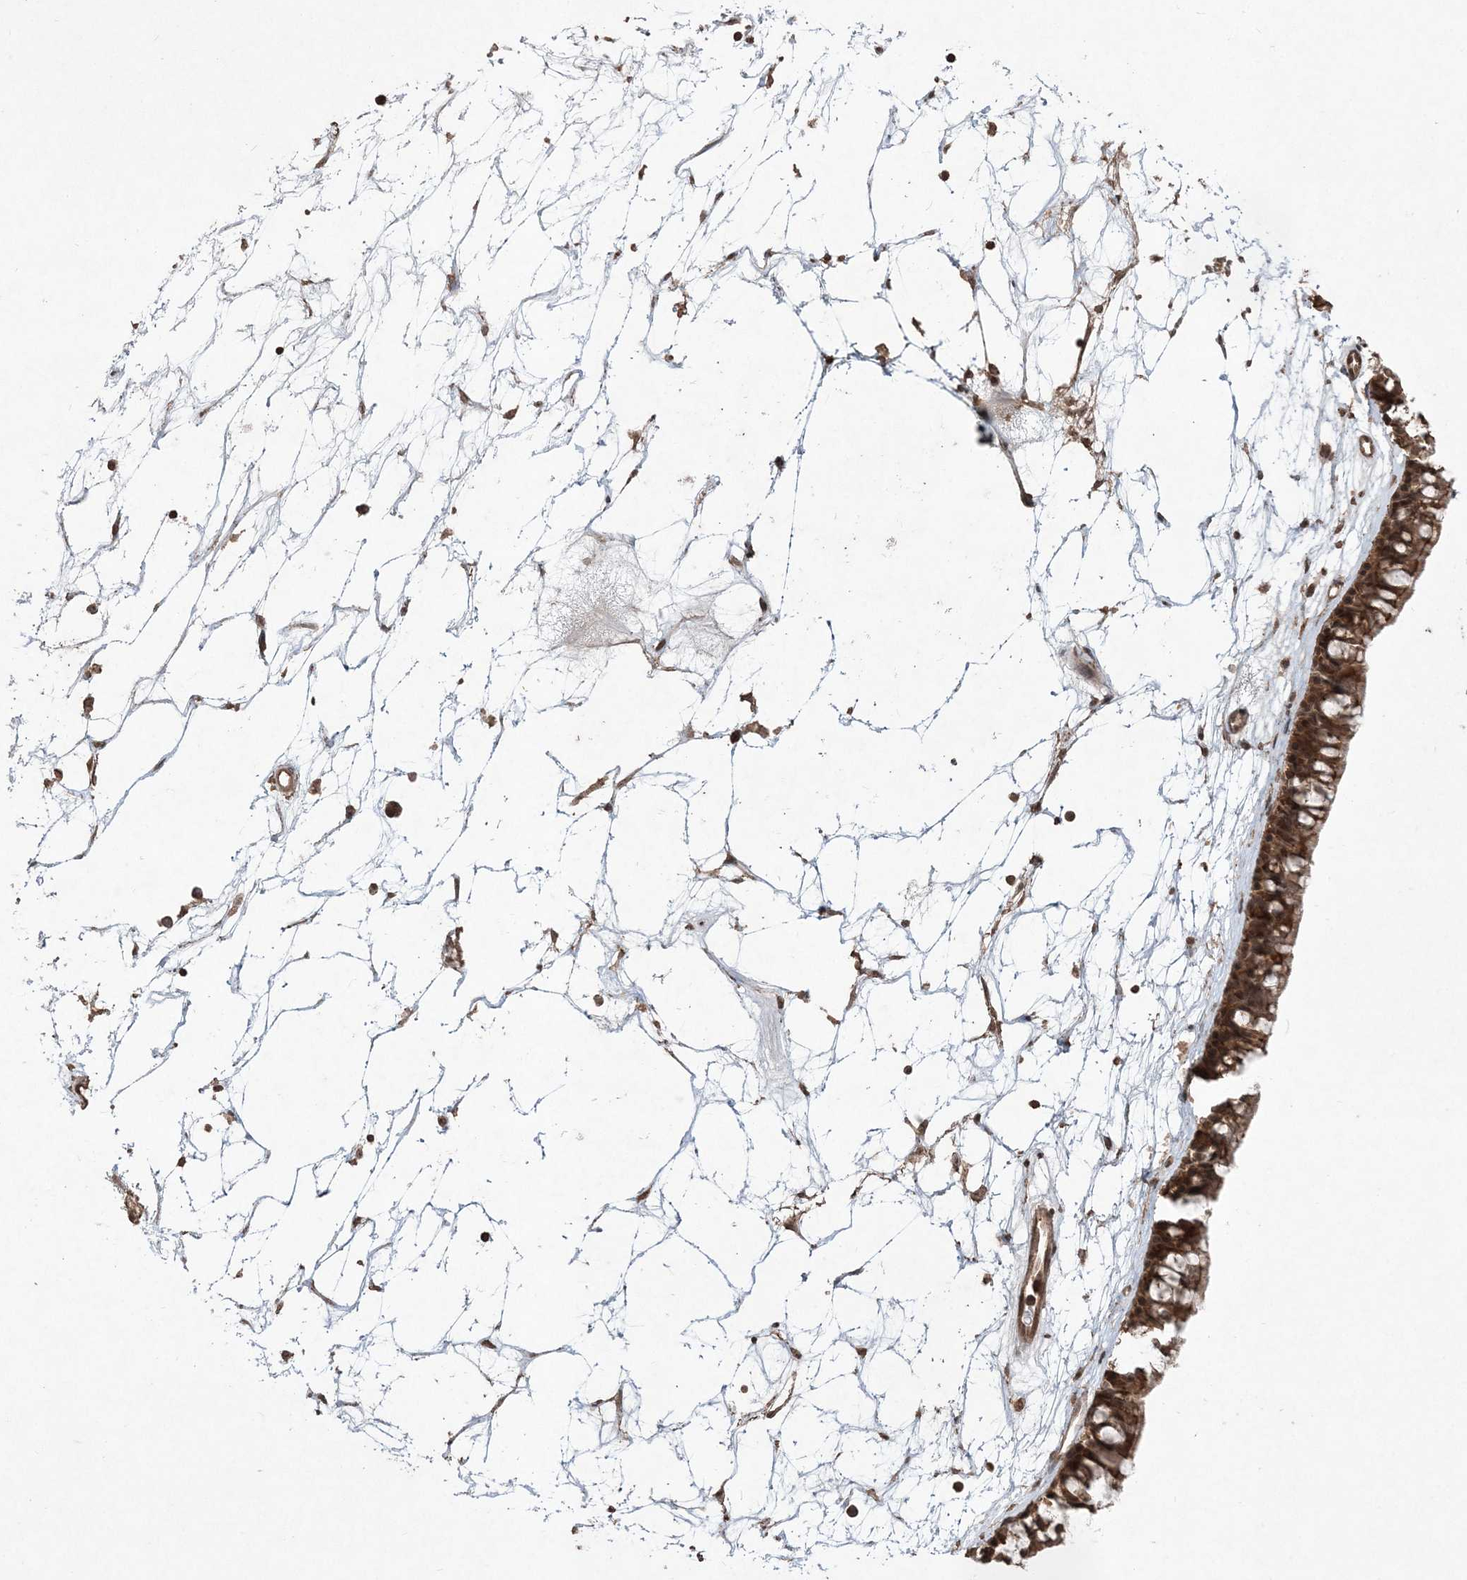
{"staining": {"intensity": "strong", "quantity": ">75%", "location": "cytoplasmic/membranous,nuclear"}, "tissue": "nasopharynx", "cell_type": "Respiratory epithelial cells", "image_type": "normal", "snomed": [{"axis": "morphology", "description": "Normal tissue, NOS"}, {"axis": "topography", "description": "Nasopharynx"}], "caption": "IHC micrograph of normal nasopharynx stained for a protein (brown), which reveals high levels of strong cytoplasmic/membranous,nuclear staining in approximately >75% of respiratory epithelial cells.", "gene": "EHHADH", "patient": {"sex": "male", "age": 64}}